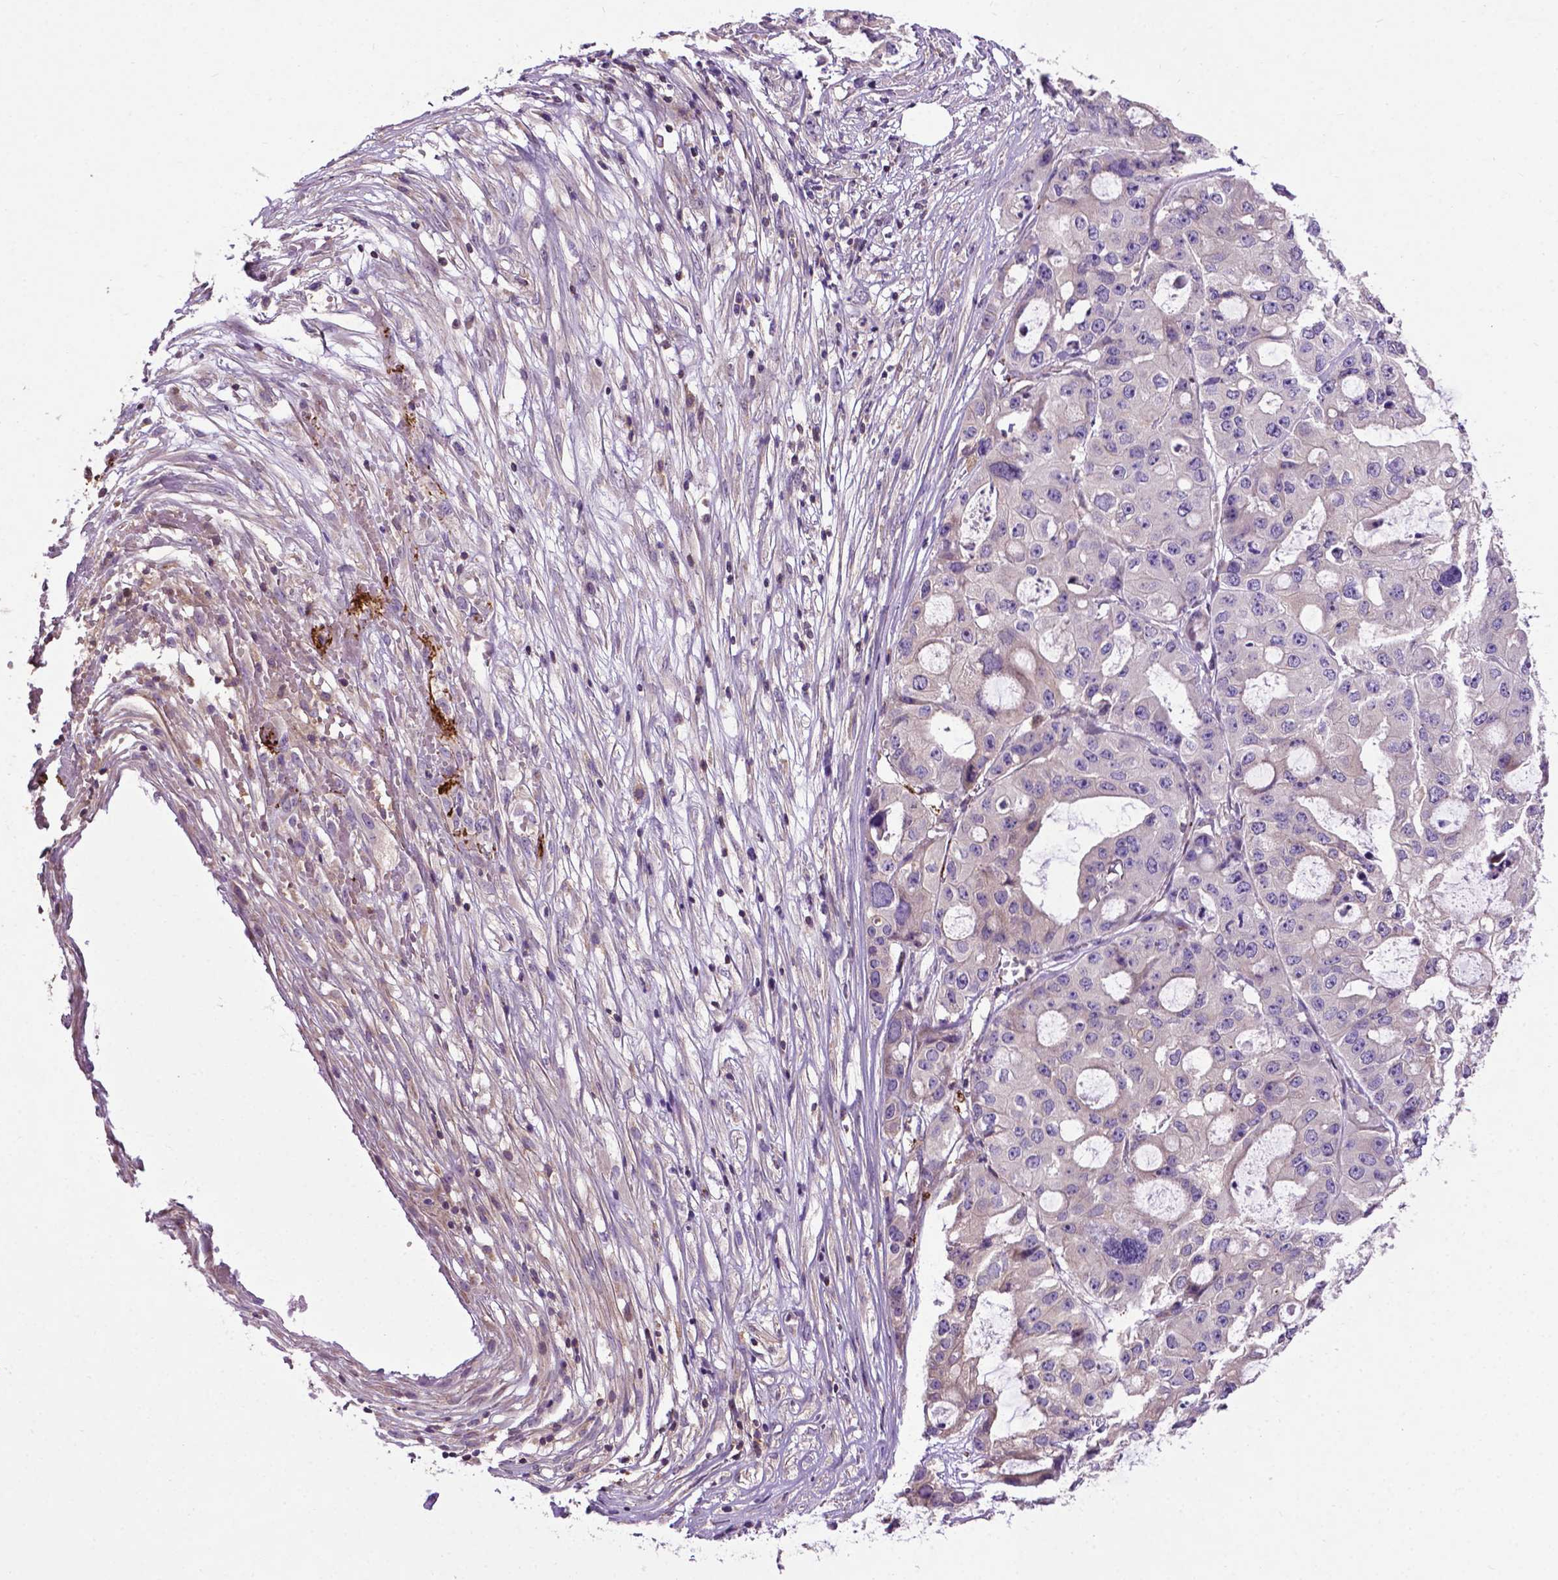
{"staining": {"intensity": "negative", "quantity": "none", "location": "none"}, "tissue": "ovarian cancer", "cell_type": "Tumor cells", "image_type": "cancer", "snomed": [{"axis": "morphology", "description": "Cystadenocarcinoma, serous, NOS"}, {"axis": "topography", "description": "Ovary"}], "caption": "There is no significant positivity in tumor cells of ovarian cancer.", "gene": "SPNS2", "patient": {"sex": "female", "age": 56}}